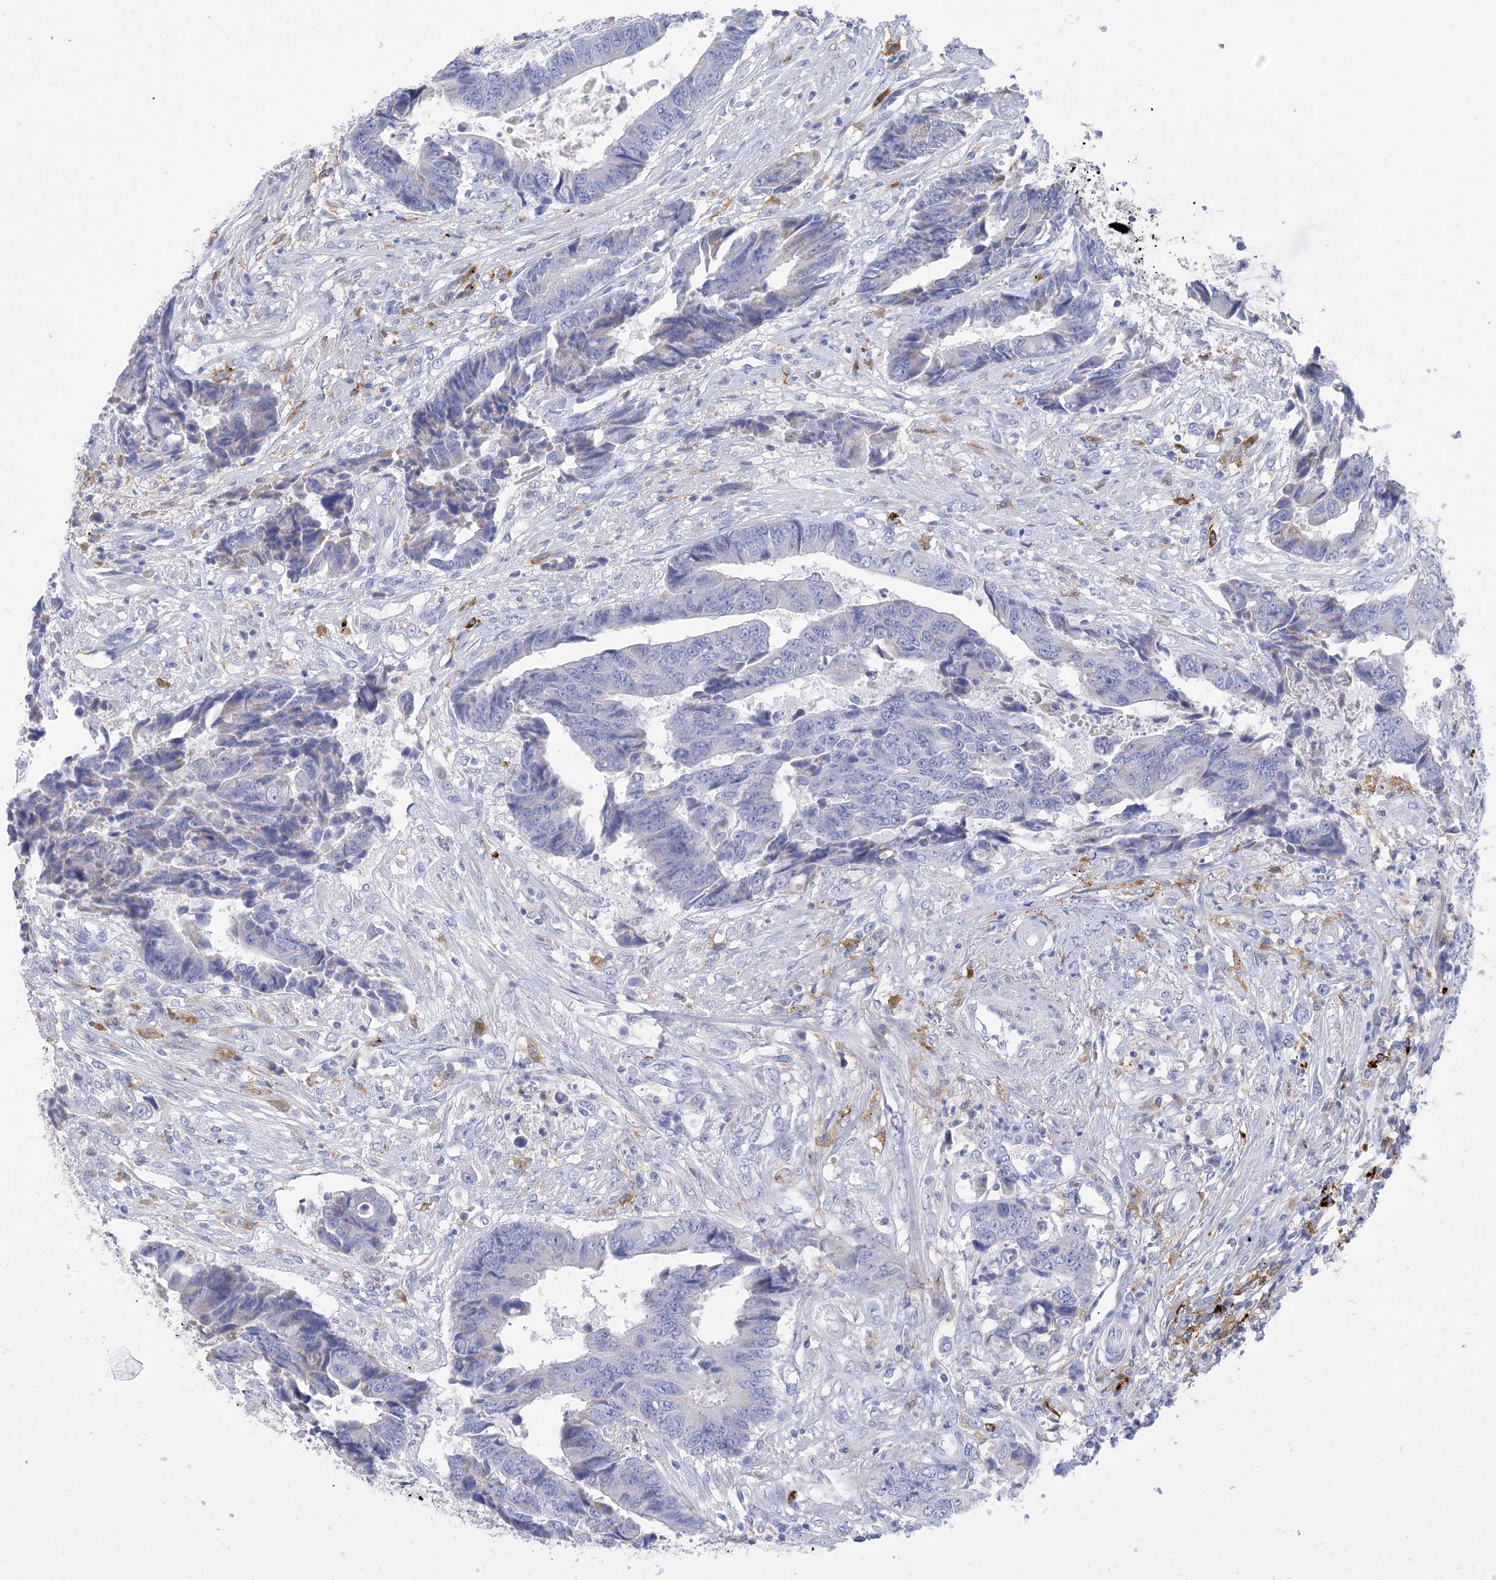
{"staining": {"intensity": "negative", "quantity": "none", "location": "none"}, "tissue": "colorectal cancer", "cell_type": "Tumor cells", "image_type": "cancer", "snomed": [{"axis": "morphology", "description": "Adenocarcinoma, NOS"}, {"axis": "topography", "description": "Rectum"}], "caption": "The immunohistochemistry histopathology image has no significant positivity in tumor cells of colorectal adenocarcinoma tissue.", "gene": "DPH3", "patient": {"sex": "male", "age": 84}}